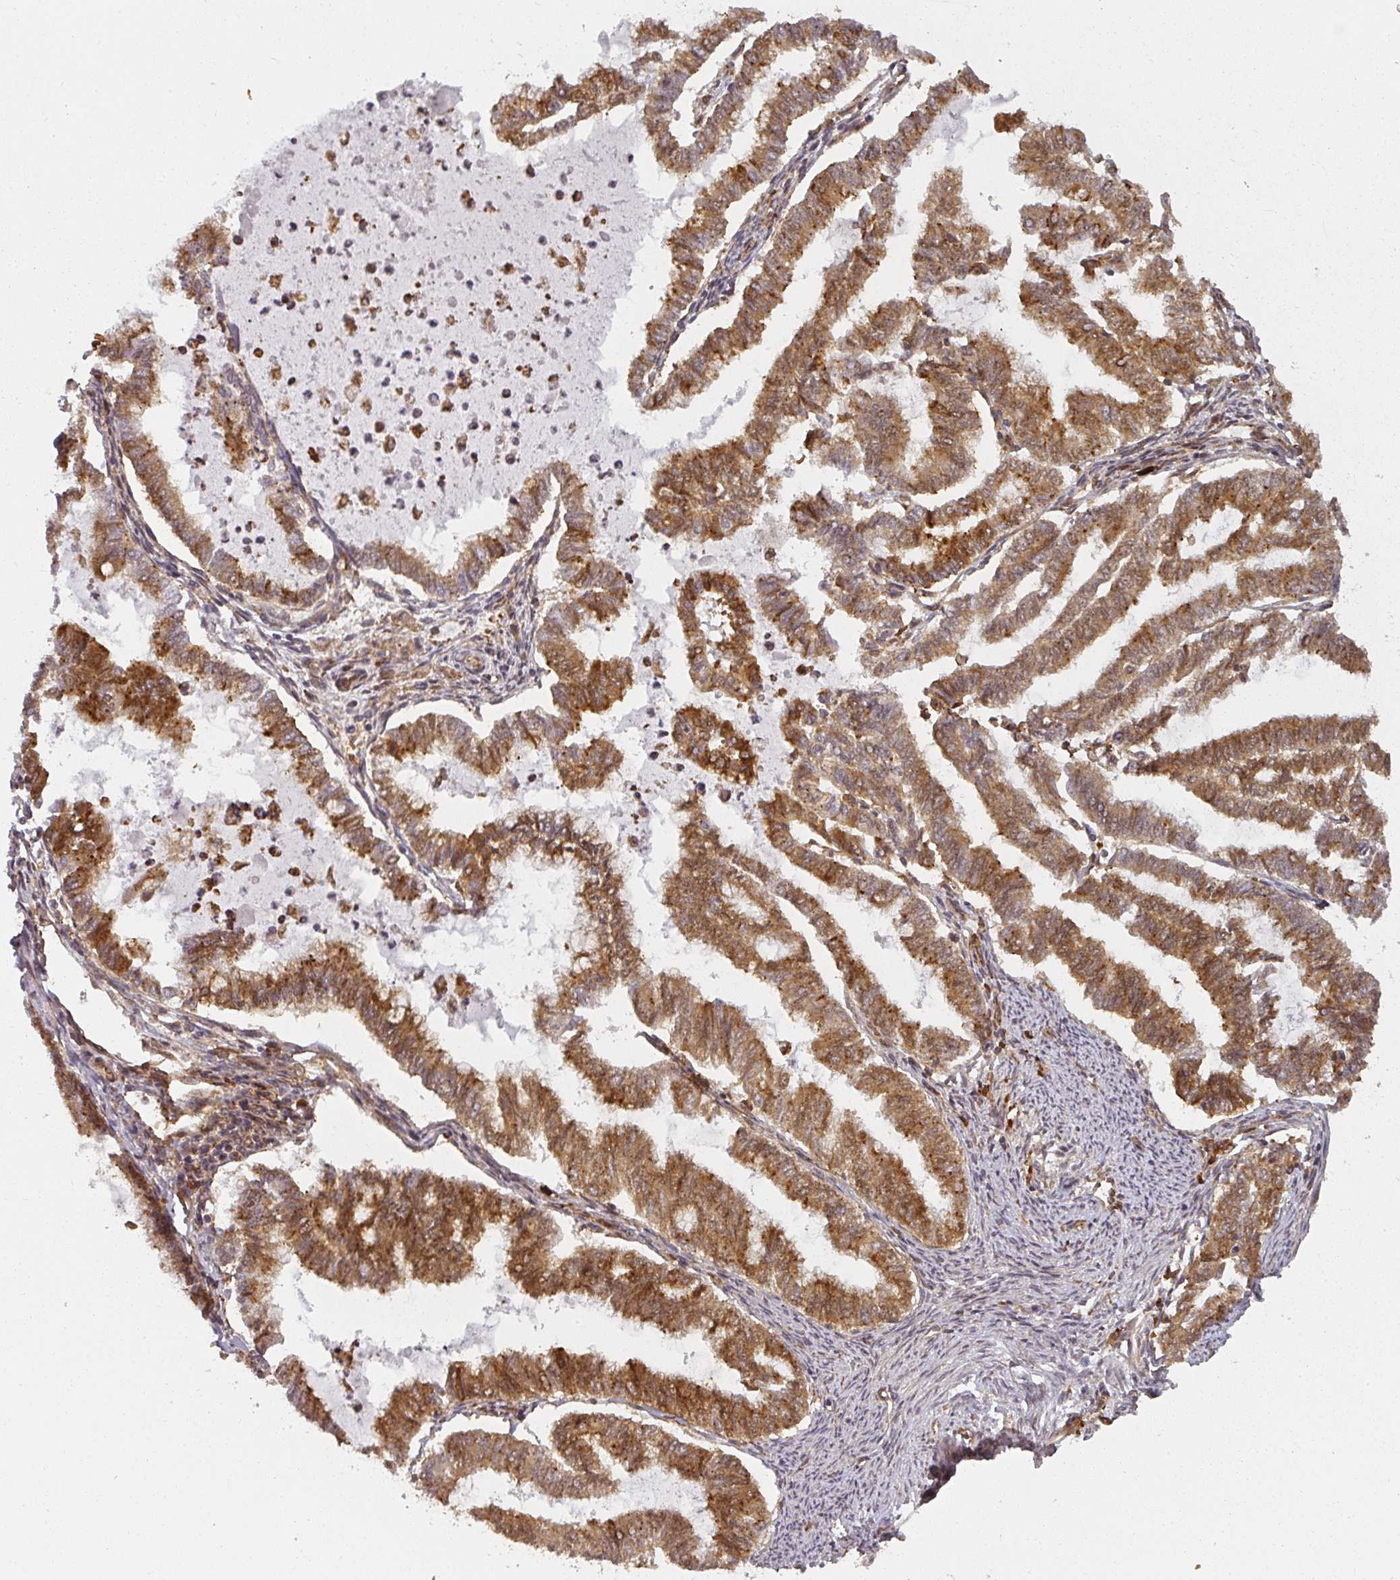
{"staining": {"intensity": "strong", "quantity": ">75%", "location": "cytoplasmic/membranous"}, "tissue": "endometrial cancer", "cell_type": "Tumor cells", "image_type": "cancer", "snomed": [{"axis": "morphology", "description": "Adenocarcinoma, NOS"}, {"axis": "topography", "description": "Endometrium"}], "caption": "Immunohistochemistry histopathology image of neoplastic tissue: endometrial cancer stained using immunohistochemistry displays high levels of strong protein expression localized specifically in the cytoplasmic/membranous of tumor cells, appearing as a cytoplasmic/membranous brown color.", "gene": "PPP6R3", "patient": {"sex": "female", "age": 79}}